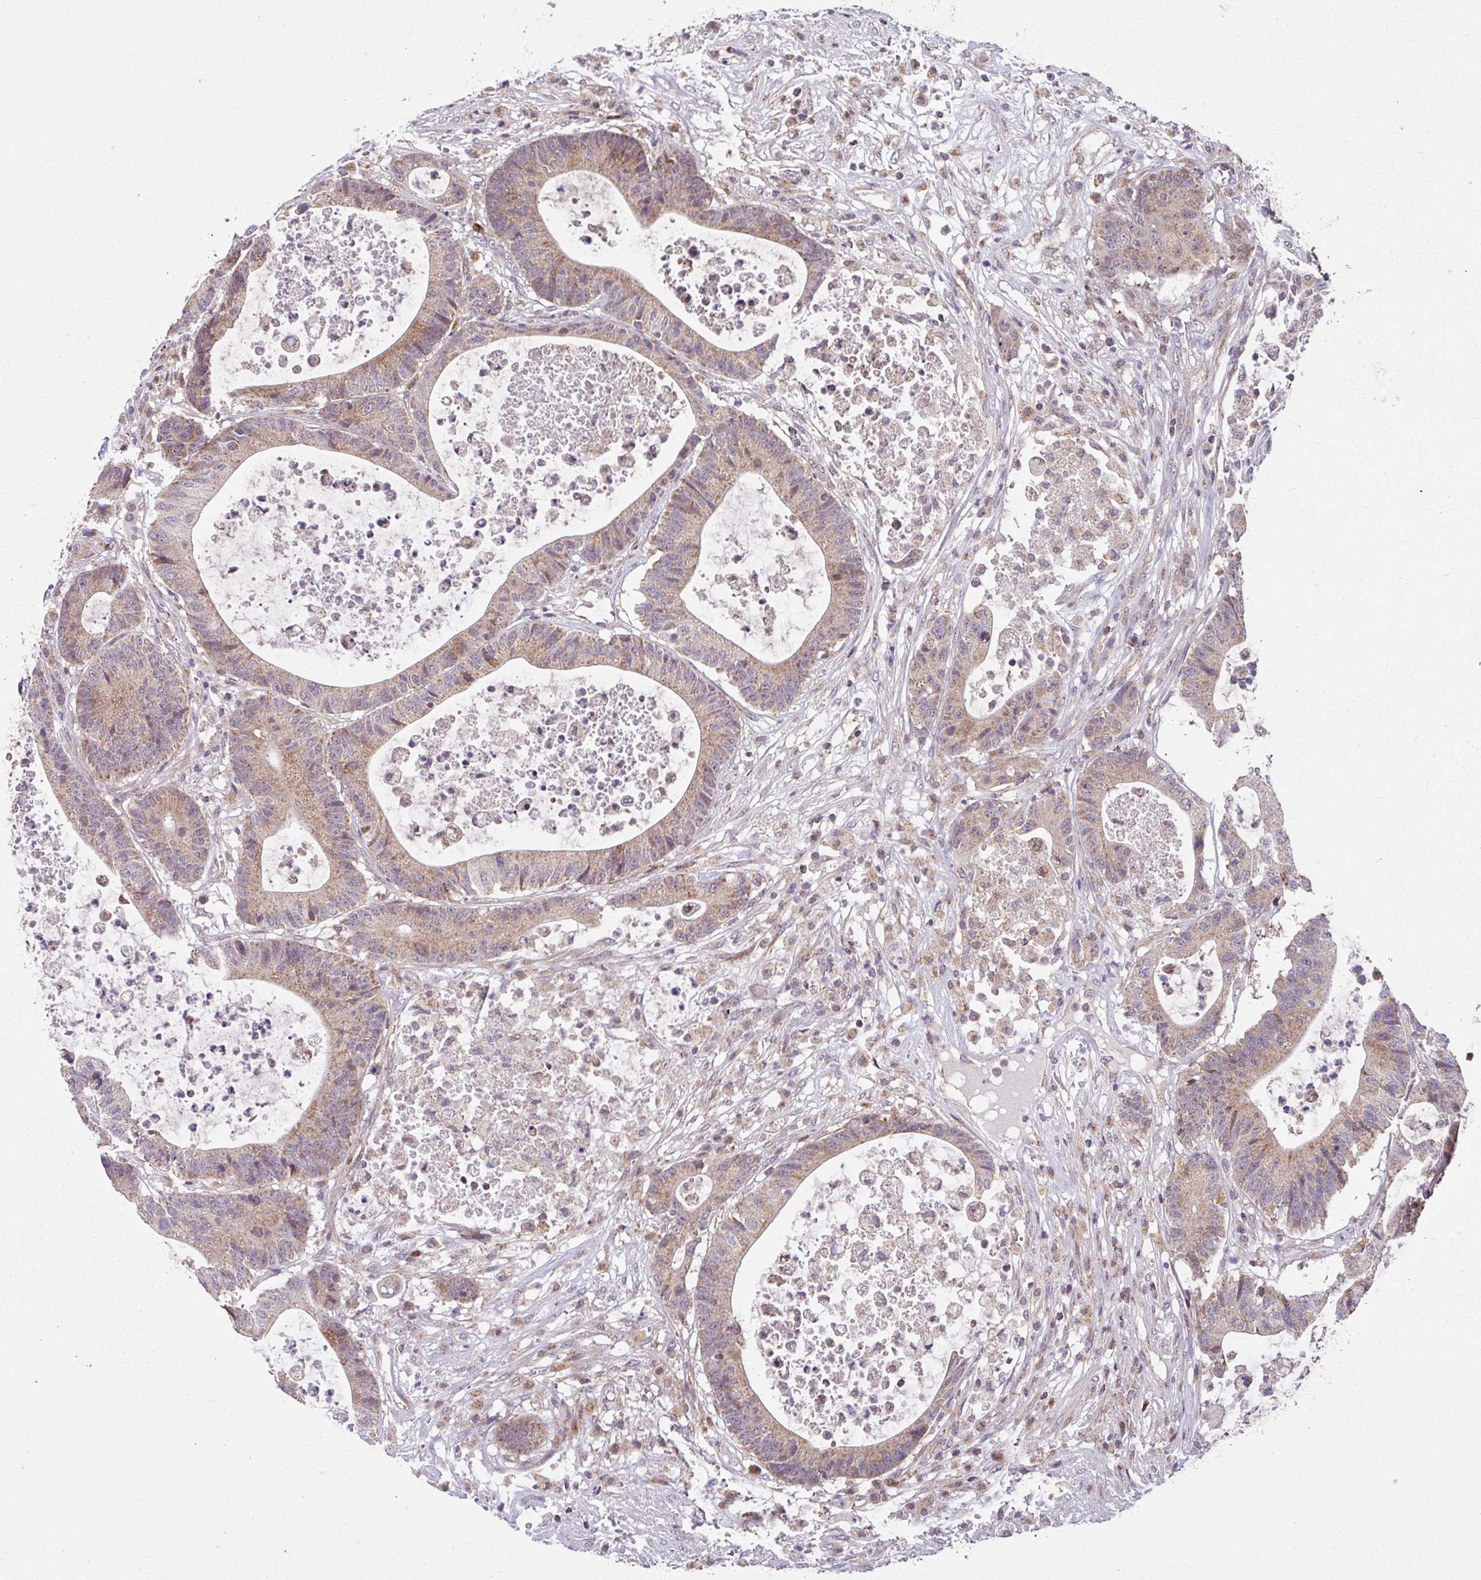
{"staining": {"intensity": "moderate", "quantity": "25%-75%", "location": "cytoplasmic/membranous"}, "tissue": "colorectal cancer", "cell_type": "Tumor cells", "image_type": "cancer", "snomed": [{"axis": "morphology", "description": "Adenocarcinoma, NOS"}, {"axis": "topography", "description": "Colon"}], "caption": "Immunohistochemistry (IHC) of adenocarcinoma (colorectal) exhibits medium levels of moderate cytoplasmic/membranous expression in approximately 25%-75% of tumor cells.", "gene": "SARS2", "patient": {"sex": "female", "age": 84}}